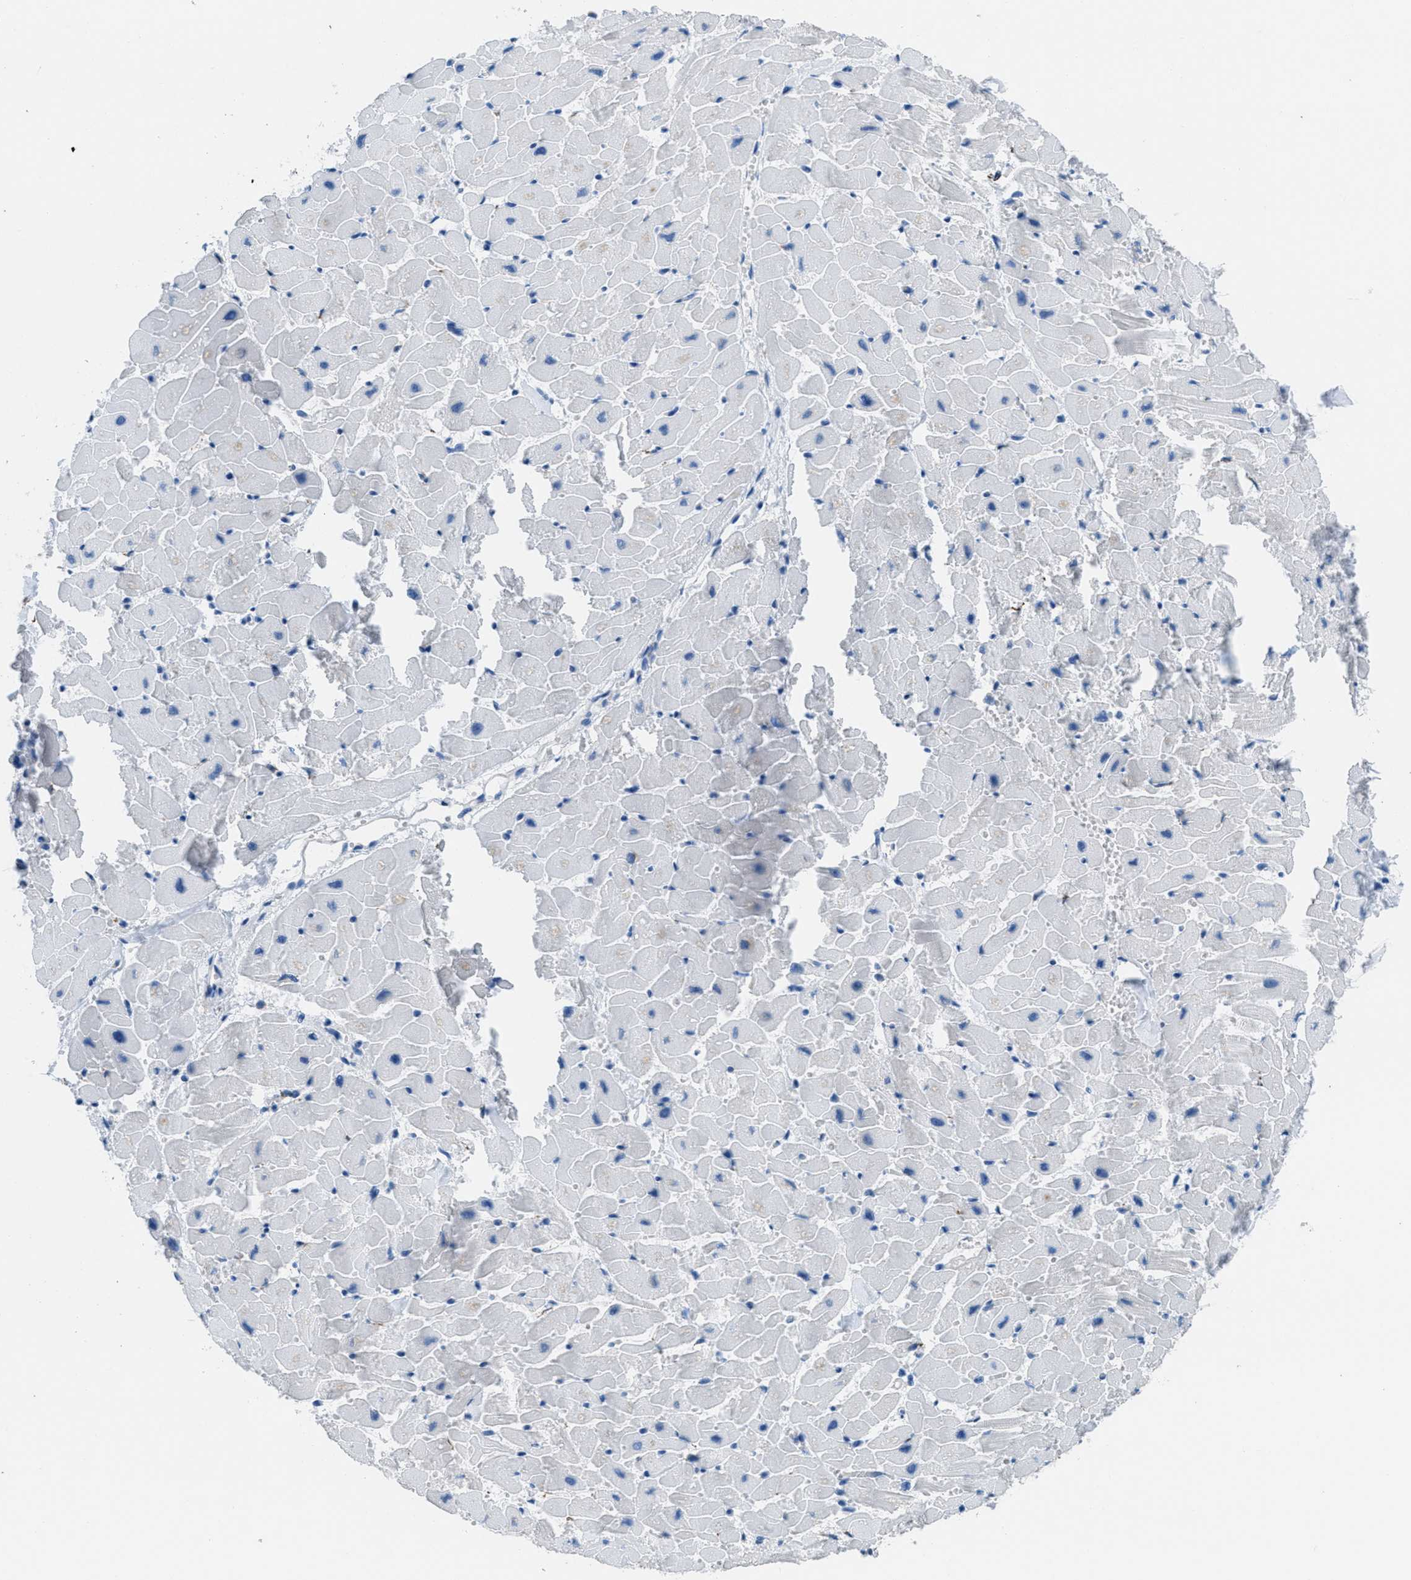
{"staining": {"intensity": "negative", "quantity": "none", "location": "none"}, "tissue": "heart muscle", "cell_type": "Cardiomyocytes", "image_type": "normal", "snomed": [{"axis": "morphology", "description": "Normal tissue, NOS"}, {"axis": "topography", "description": "Heart"}], "caption": "A high-resolution histopathology image shows immunohistochemistry staining of normal heart muscle, which shows no significant positivity in cardiomyocytes. (Stains: DAB (3,3'-diaminobenzidine) immunohistochemistry (IHC) with hematoxylin counter stain, Microscopy: brightfield microscopy at high magnification).", "gene": "MGARP", "patient": {"sex": "female", "age": 19}}